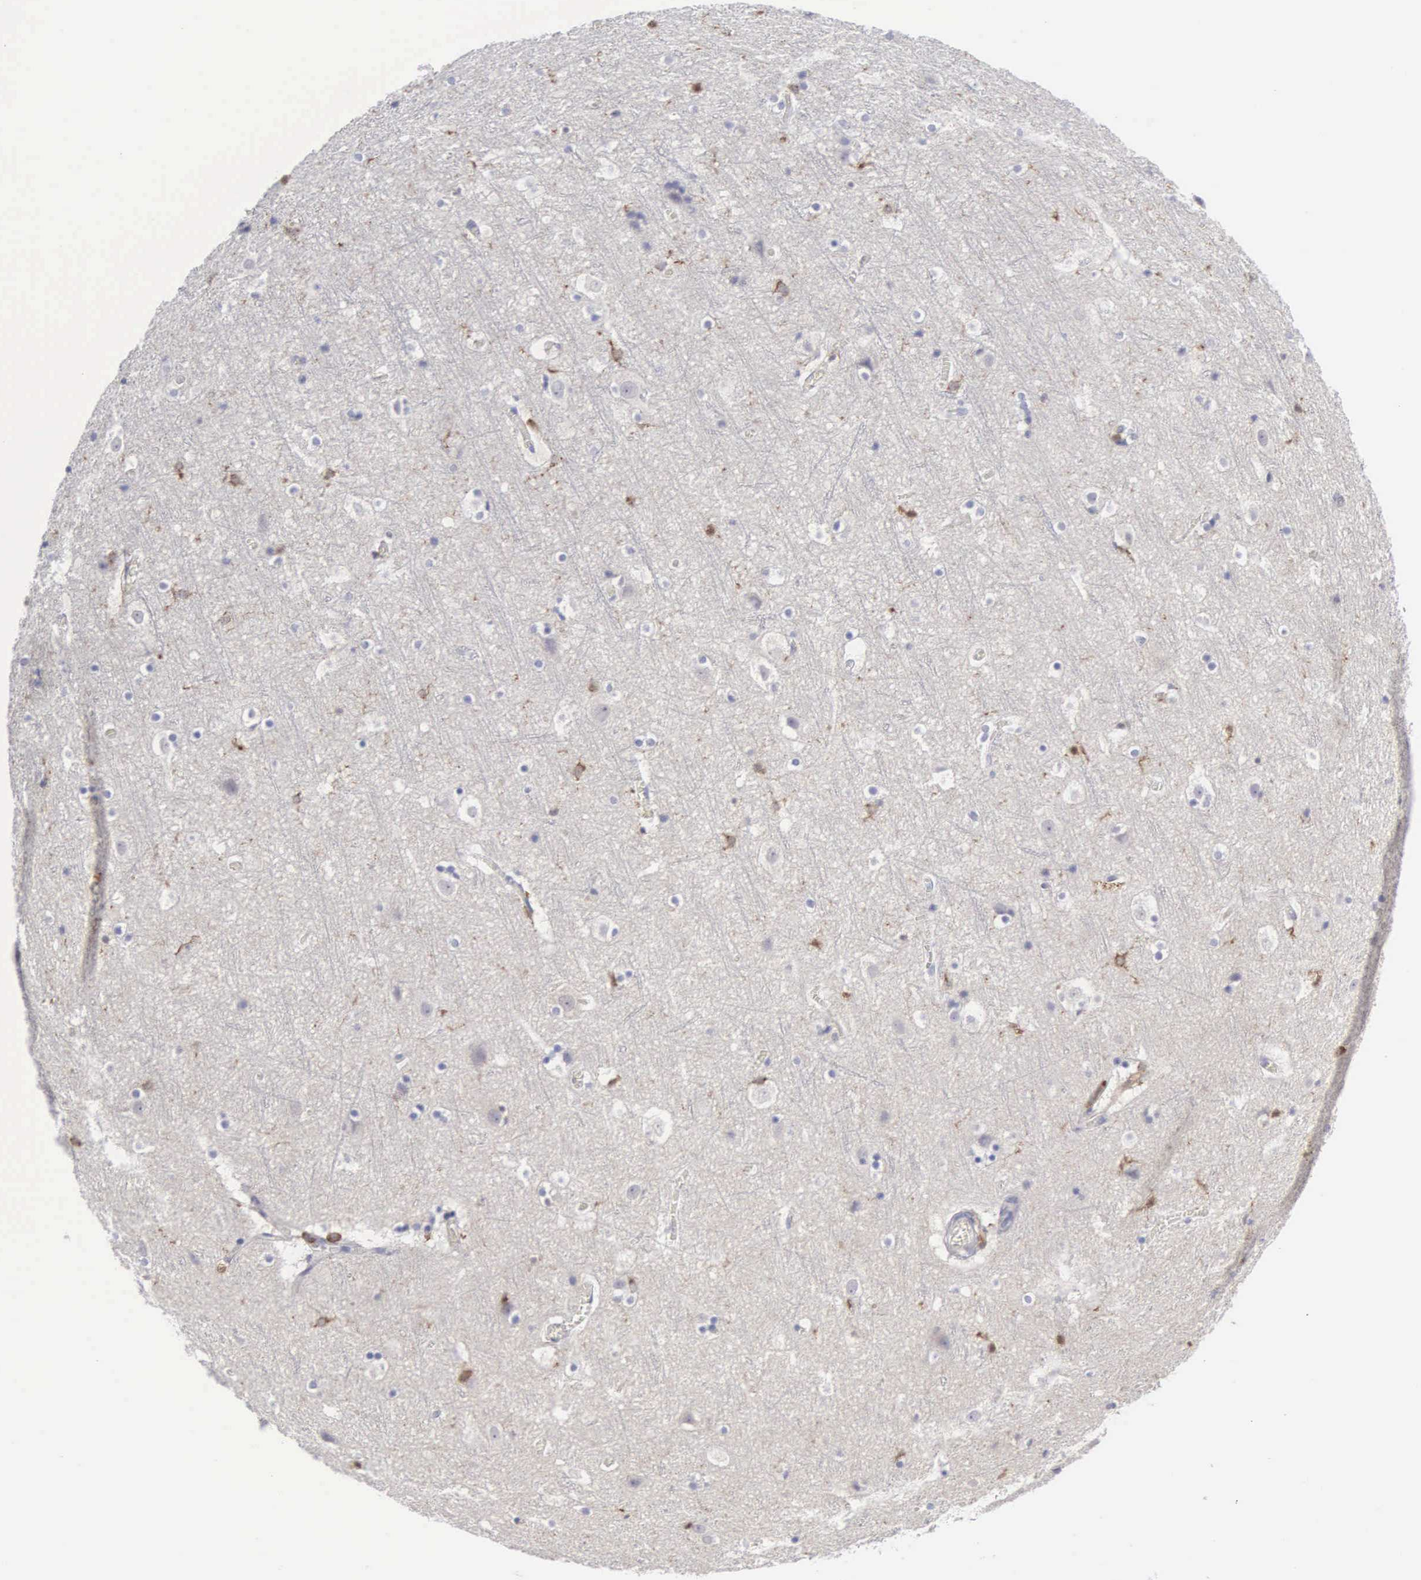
{"staining": {"intensity": "negative", "quantity": "none", "location": "none"}, "tissue": "cerebral cortex", "cell_type": "Endothelial cells", "image_type": "normal", "snomed": [{"axis": "morphology", "description": "Normal tissue, NOS"}, {"axis": "topography", "description": "Cerebral cortex"}], "caption": "IHC photomicrograph of unremarkable human cerebral cortex stained for a protein (brown), which reveals no expression in endothelial cells.", "gene": "ENSG00000285304", "patient": {"sex": "male", "age": 45}}